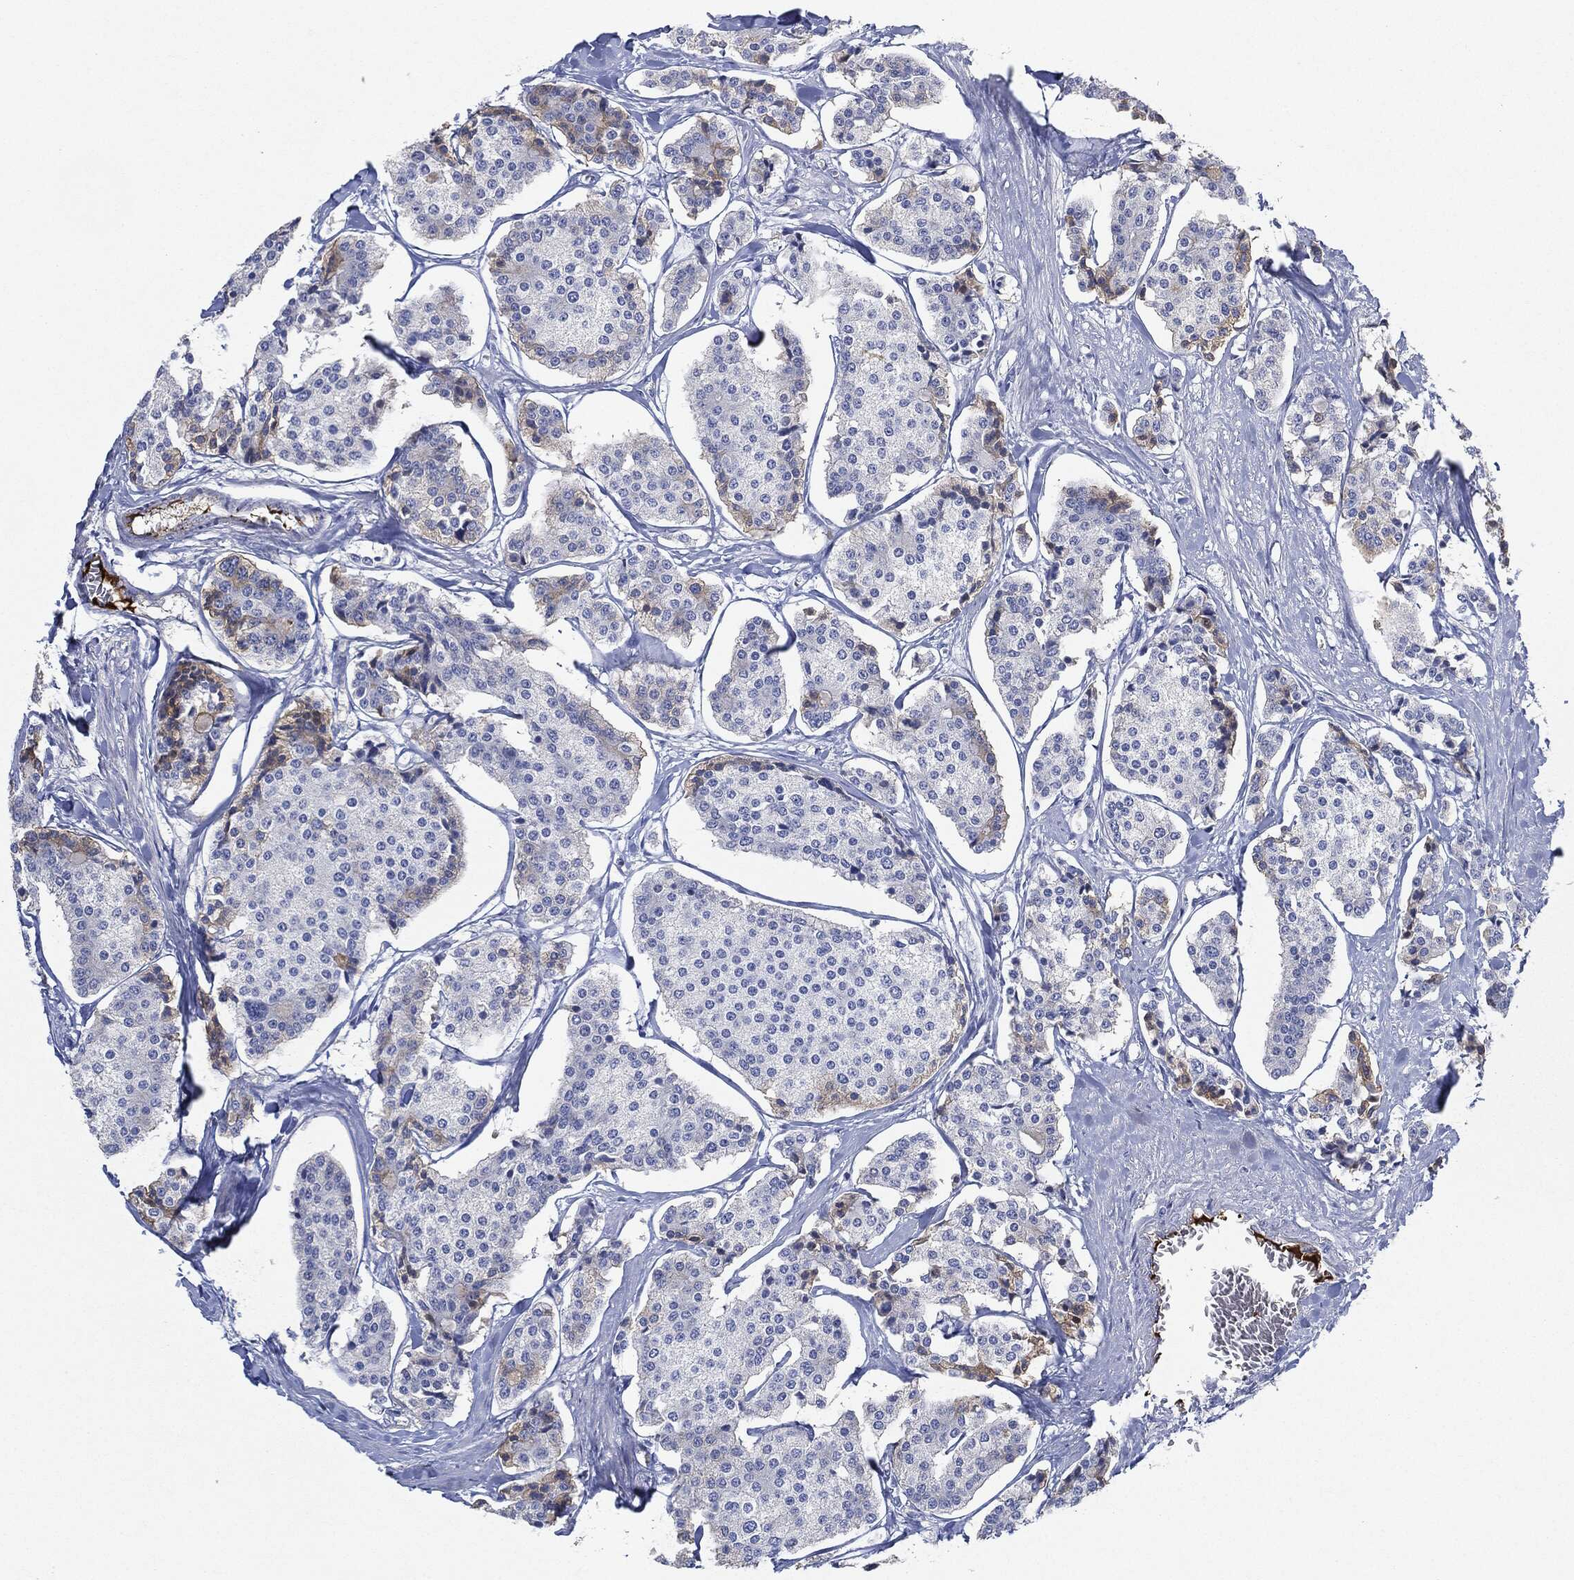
{"staining": {"intensity": "negative", "quantity": "none", "location": "none"}, "tissue": "carcinoid", "cell_type": "Tumor cells", "image_type": "cancer", "snomed": [{"axis": "morphology", "description": "Carcinoid, malignant, NOS"}, {"axis": "topography", "description": "Small intestine"}], "caption": "This is an immunohistochemistry histopathology image of human malignant carcinoid. There is no expression in tumor cells.", "gene": "IGLV6-57", "patient": {"sex": "female", "age": 65}}